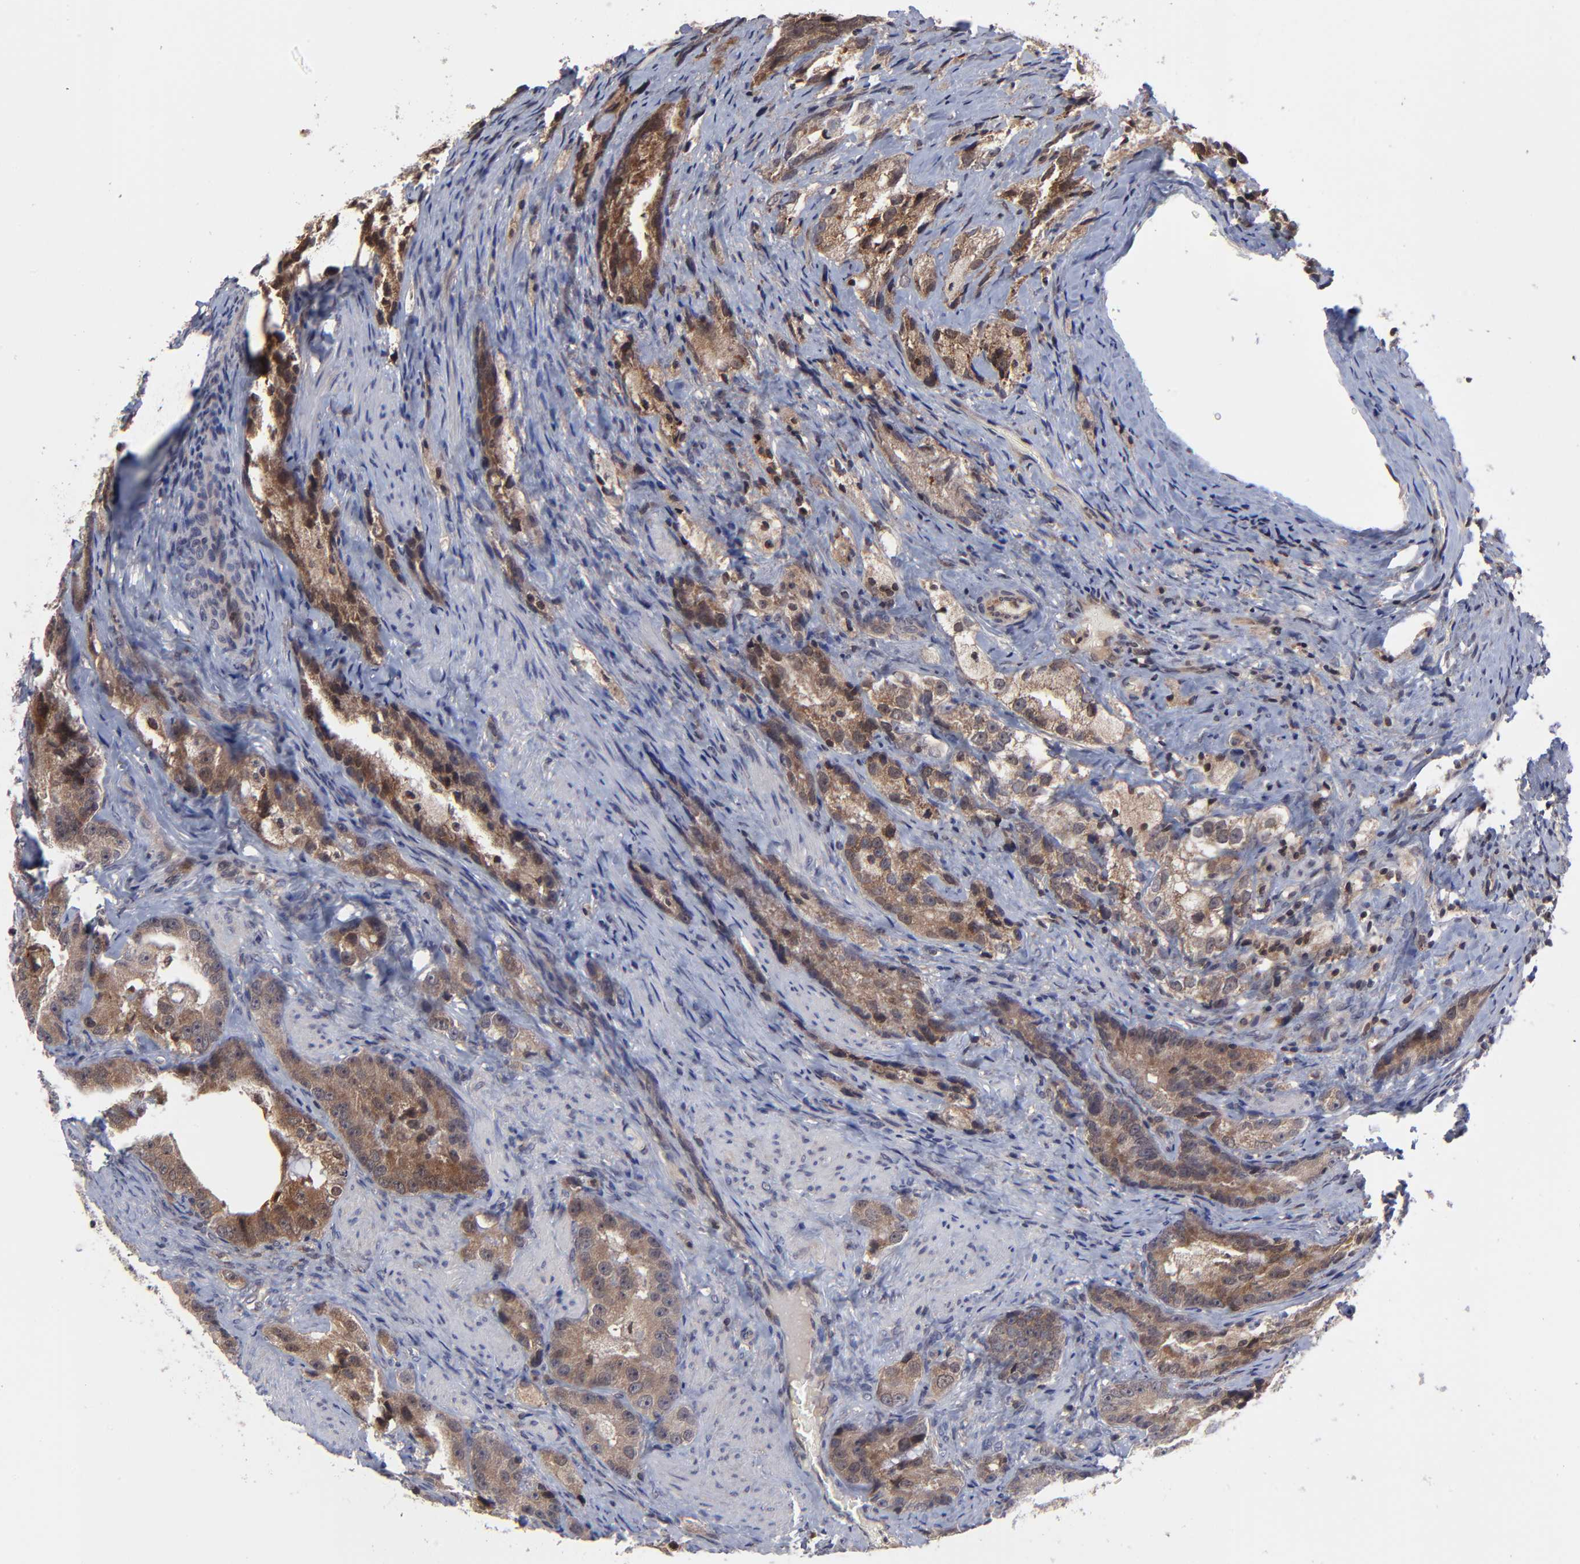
{"staining": {"intensity": "moderate", "quantity": ">75%", "location": "cytoplasmic/membranous"}, "tissue": "prostate cancer", "cell_type": "Tumor cells", "image_type": "cancer", "snomed": [{"axis": "morphology", "description": "Adenocarcinoma, High grade"}, {"axis": "topography", "description": "Prostate"}], "caption": "Protein expression analysis of human prostate high-grade adenocarcinoma reveals moderate cytoplasmic/membranous expression in approximately >75% of tumor cells.", "gene": "UBE2L6", "patient": {"sex": "male", "age": 63}}